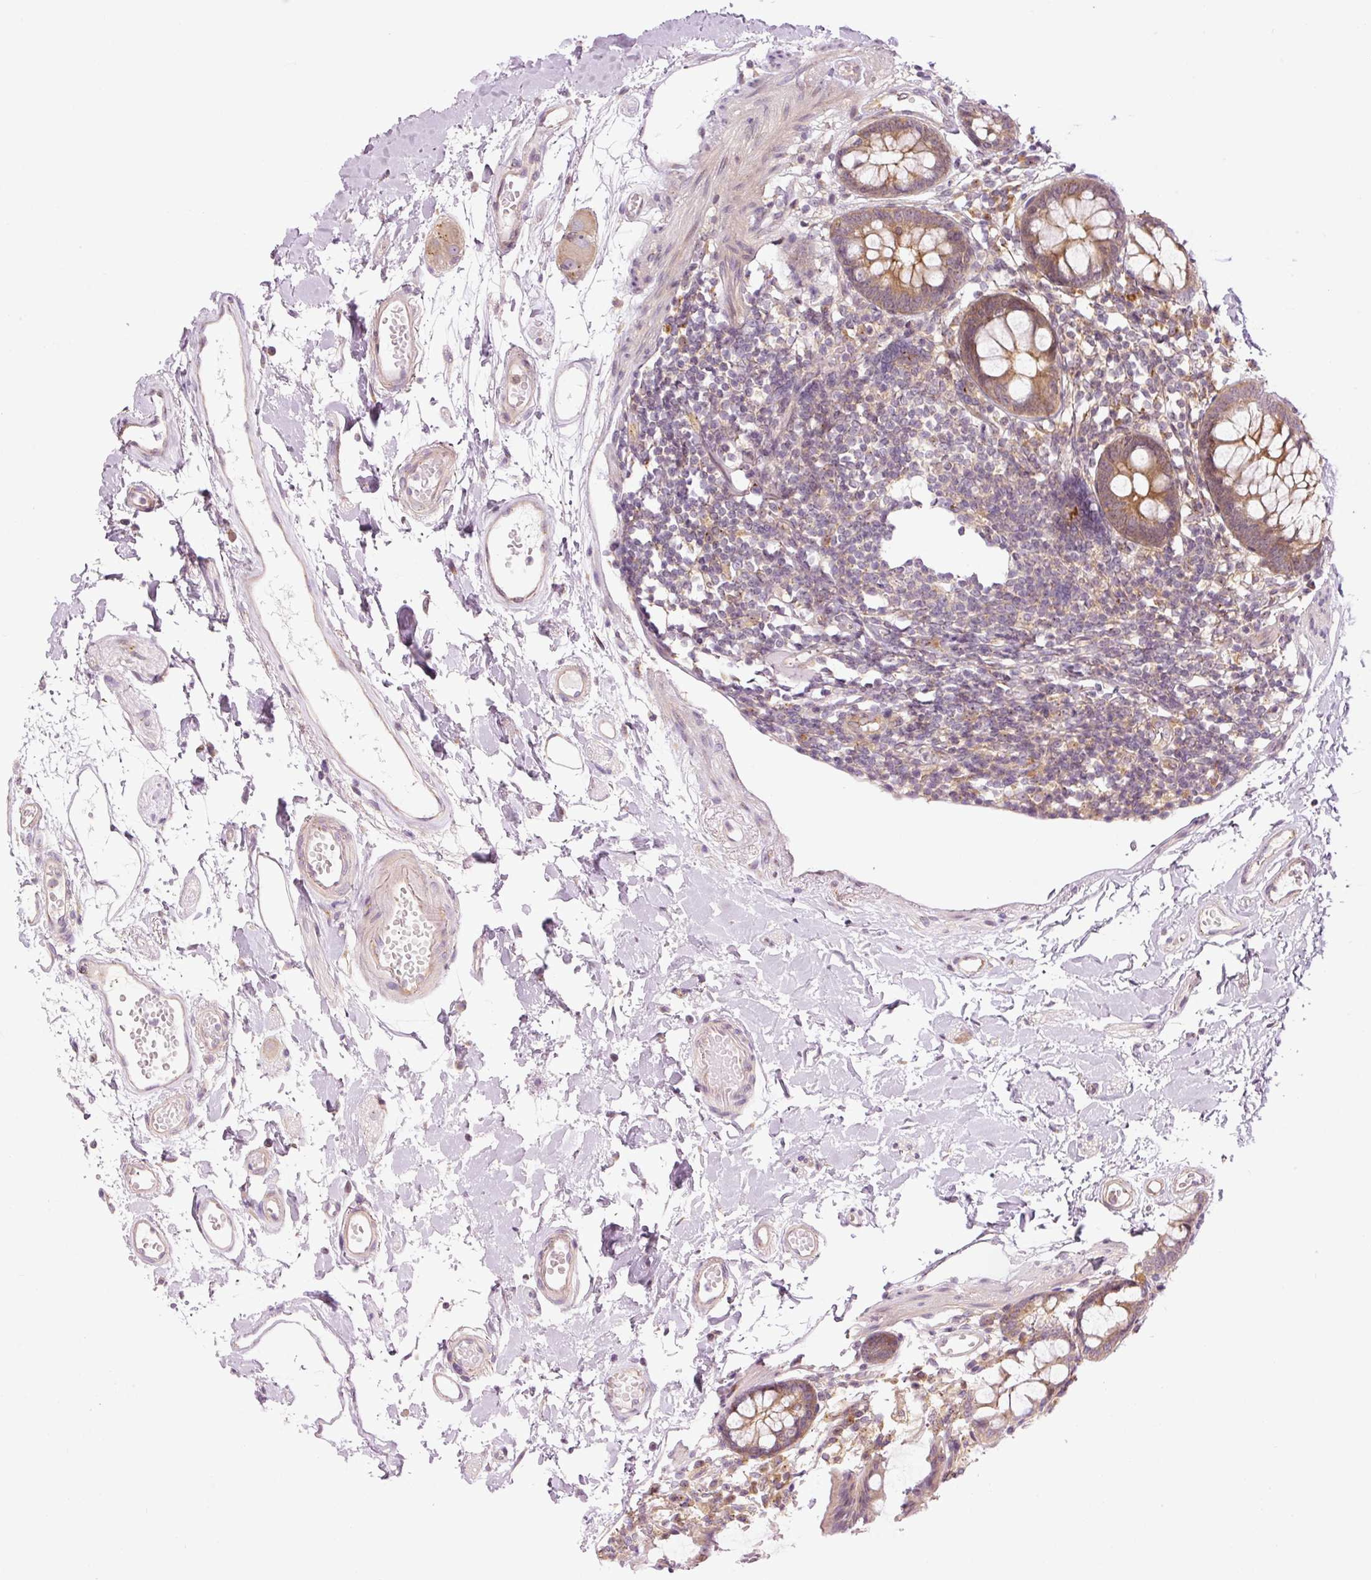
{"staining": {"intensity": "weak", "quantity": ">75%", "location": "cytoplasmic/membranous"}, "tissue": "colon", "cell_type": "Endothelial cells", "image_type": "normal", "snomed": [{"axis": "morphology", "description": "Normal tissue, NOS"}, {"axis": "topography", "description": "Colon"}], "caption": "A histopathology image of colon stained for a protein displays weak cytoplasmic/membranous brown staining in endothelial cells. (DAB (3,3'-diaminobenzidine) IHC, brown staining for protein, blue staining for nuclei).", "gene": "MZT2A", "patient": {"sex": "female", "age": 84}}